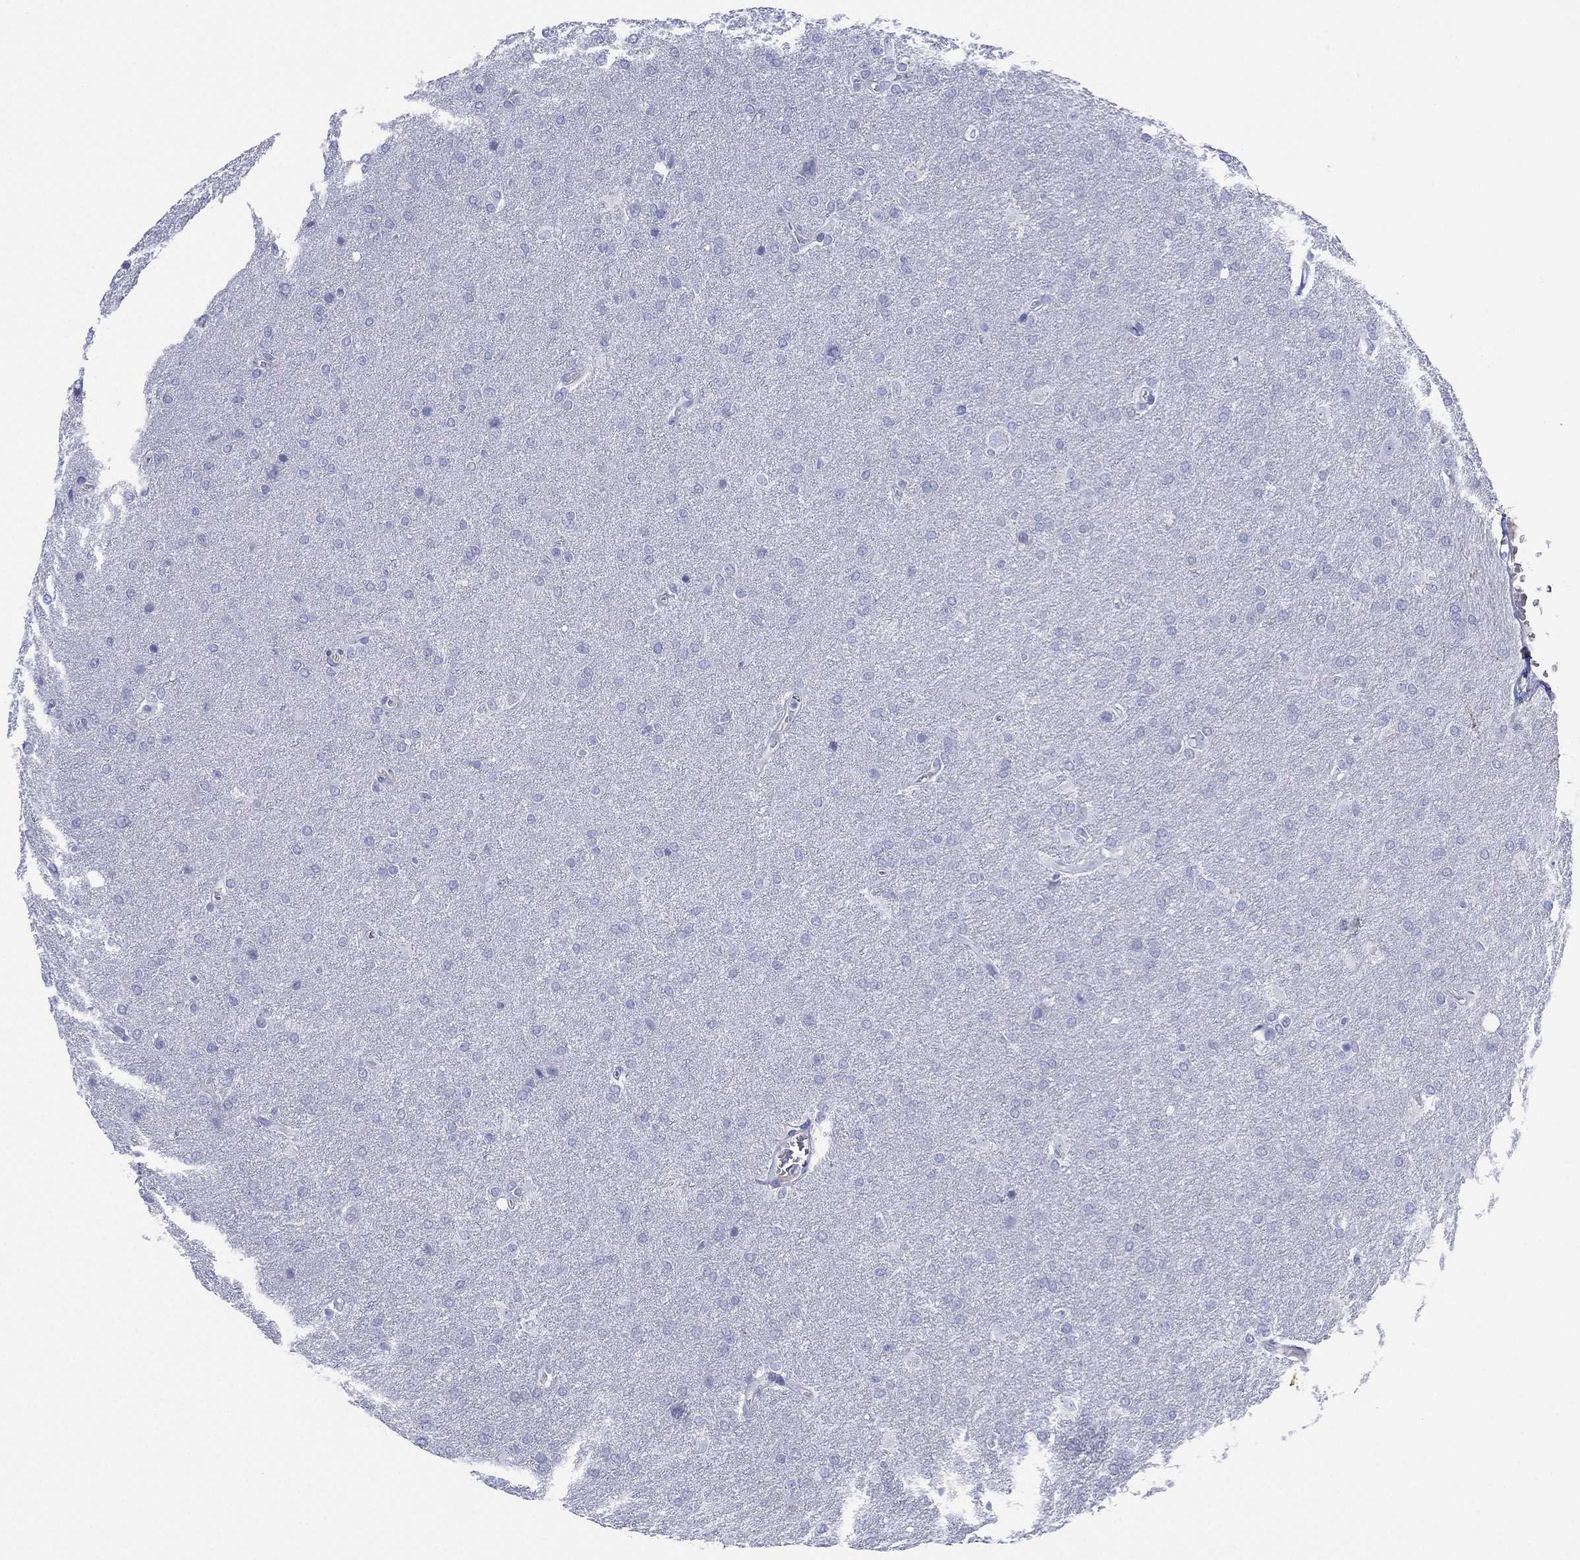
{"staining": {"intensity": "negative", "quantity": "none", "location": "none"}, "tissue": "glioma", "cell_type": "Tumor cells", "image_type": "cancer", "snomed": [{"axis": "morphology", "description": "Glioma, malignant, Low grade"}, {"axis": "topography", "description": "Brain"}], "caption": "A histopathology image of glioma stained for a protein displays no brown staining in tumor cells.", "gene": "SEPTIN1", "patient": {"sex": "female", "age": 32}}